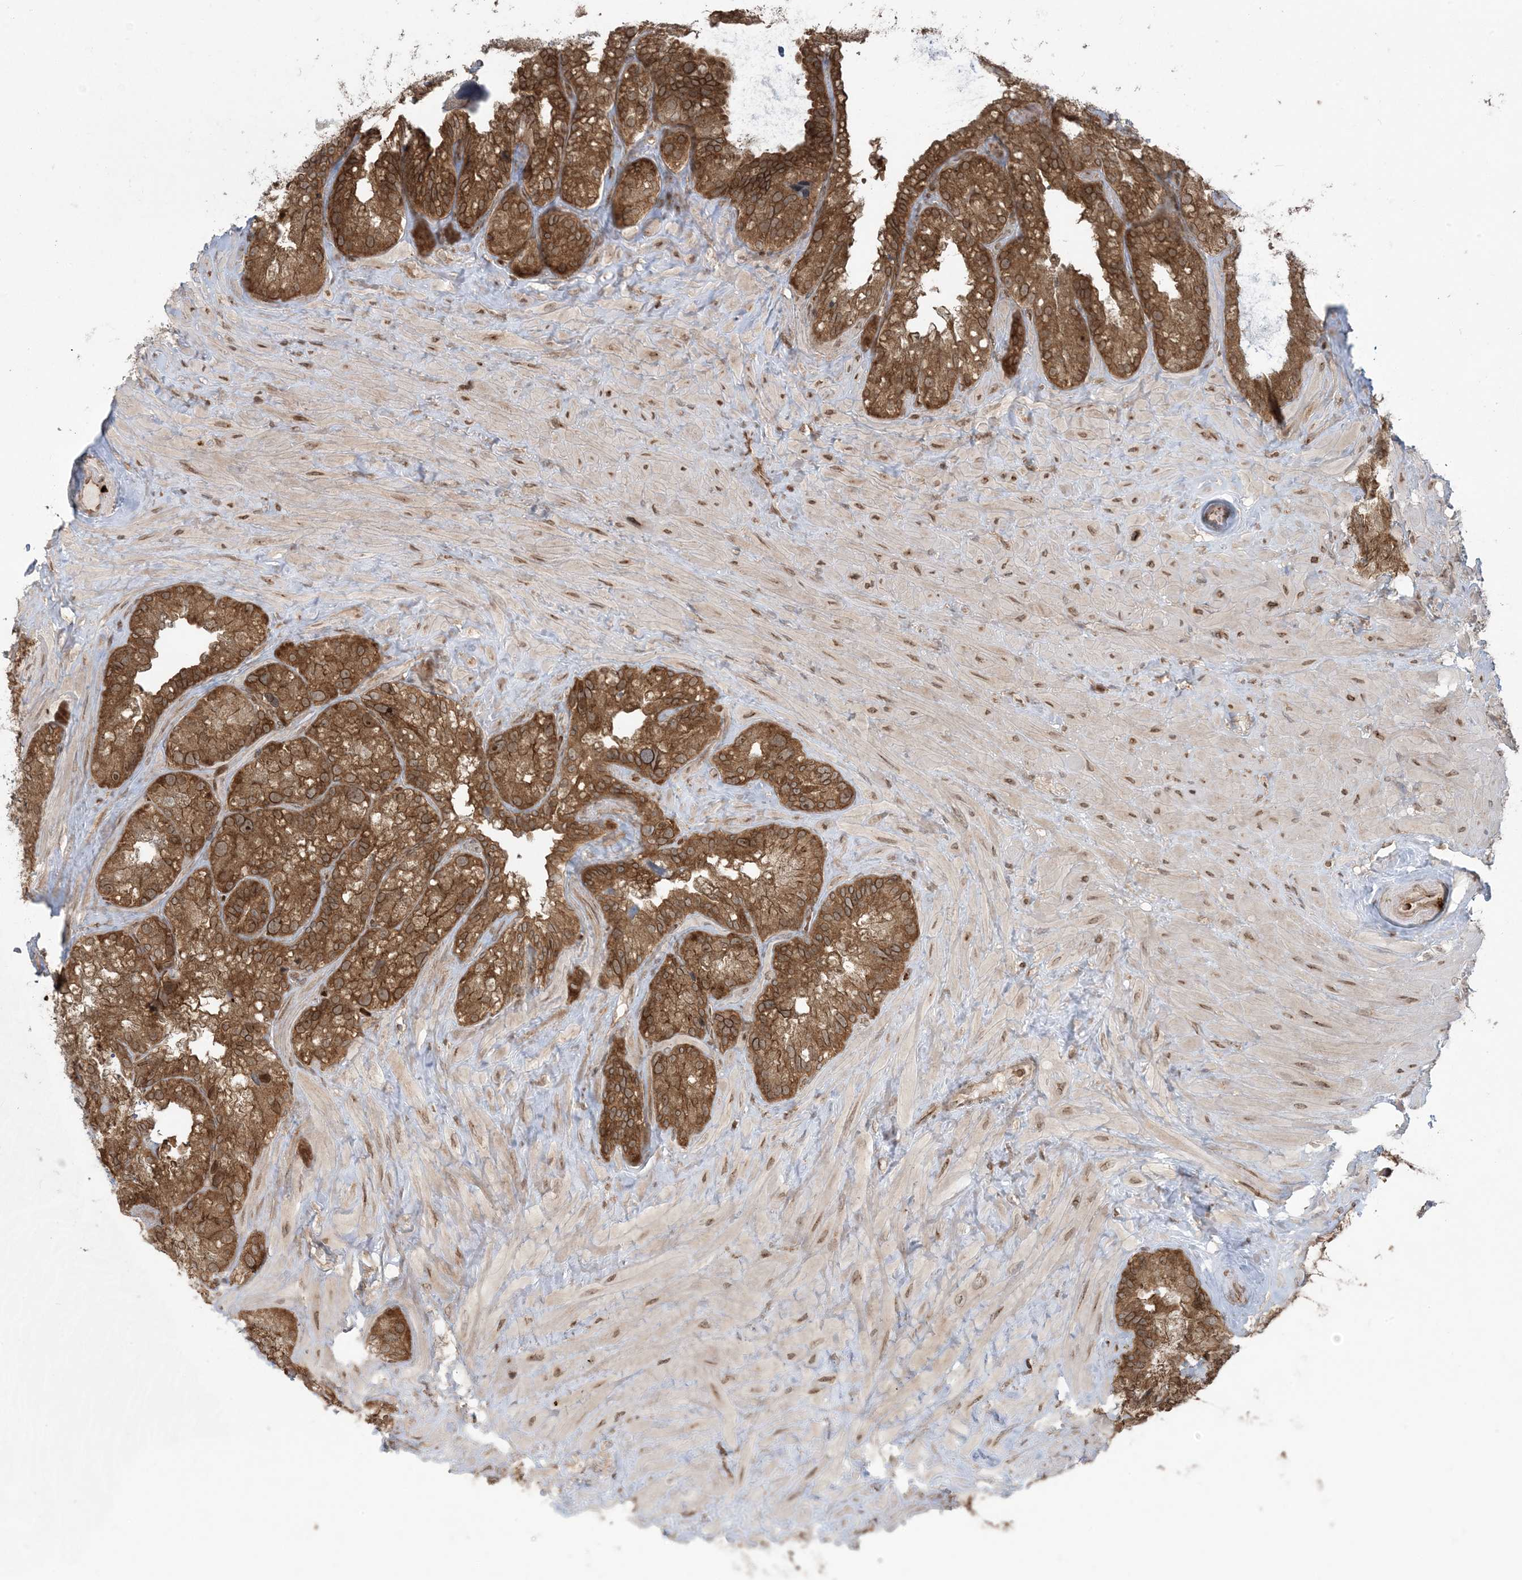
{"staining": {"intensity": "strong", "quantity": ">75%", "location": "cytoplasmic/membranous,nuclear"}, "tissue": "seminal vesicle", "cell_type": "Glandular cells", "image_type": "normal", "snomed": [{"axis": "morphology", "description": "Normal tissue, NOS"}, {"axis": "topography", "description": "Prostate"}, {"axis": "topography", "description": "Seminal veicle"}], "caption": "Protein staining displays strong cytoplasmic/membranous,nuclear expression in approximately >75% of glandular cells in unremarkable seminal vesicle.", "gene": "DDX19B", "patient": {"sex": "male", "age": 68}}